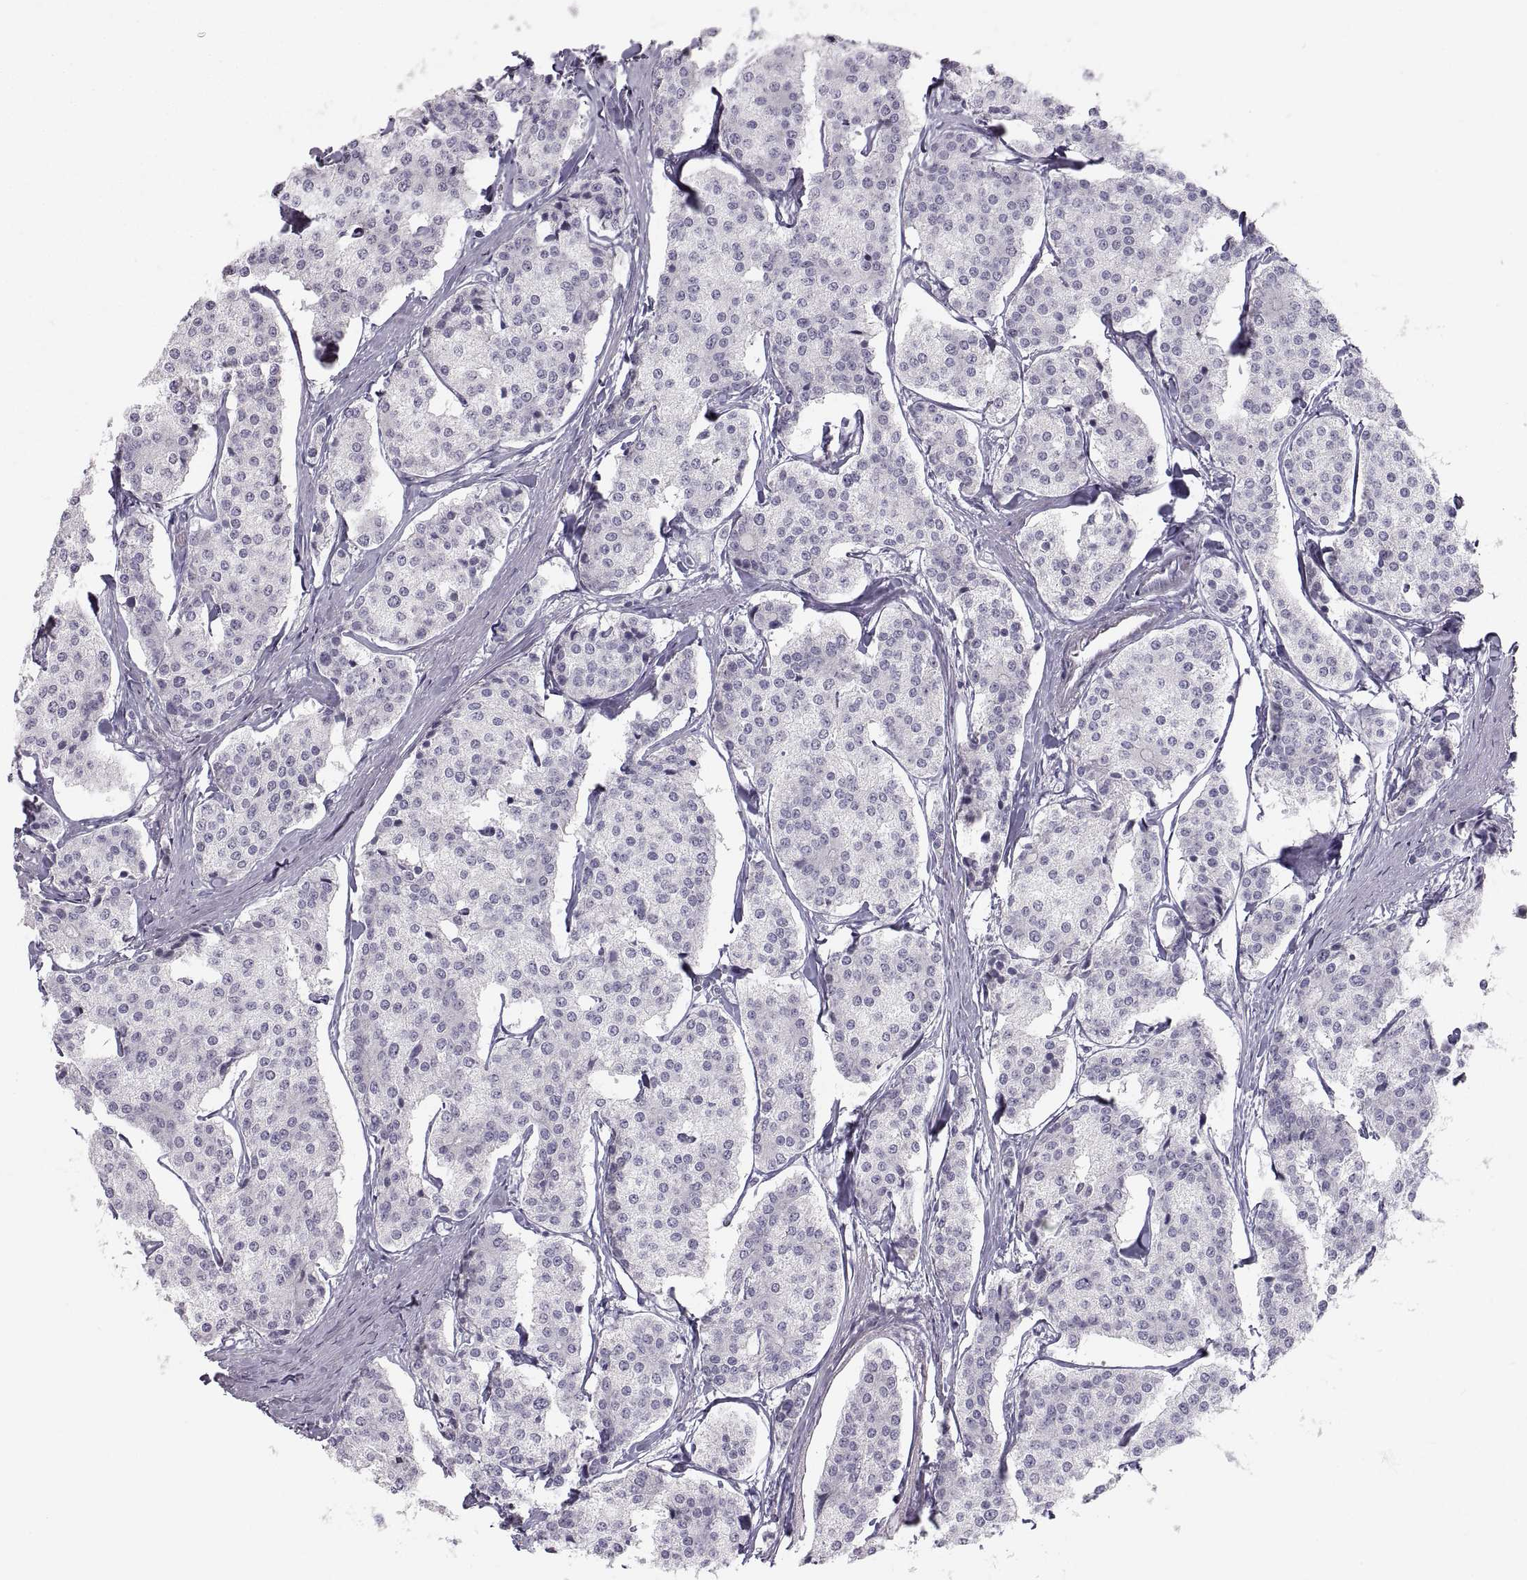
{"staining": {"intensity": "negative", "quantity": "none", "location": "none"}, "tissue": "carcinoid", "cell_type": "Tumor cells", "image_type": "cancer", "snomed": [{"axis": "morphology", "description": "Carcinoid, malignant, NOS"}, {"axis": "topography", "description": "Small intestine"}], "caption": "The photomicrograph reveals no staining of tumor cells in carcinoid.", "gene": "ZNF185", "patient": {"sex": "female", "age": 65}}